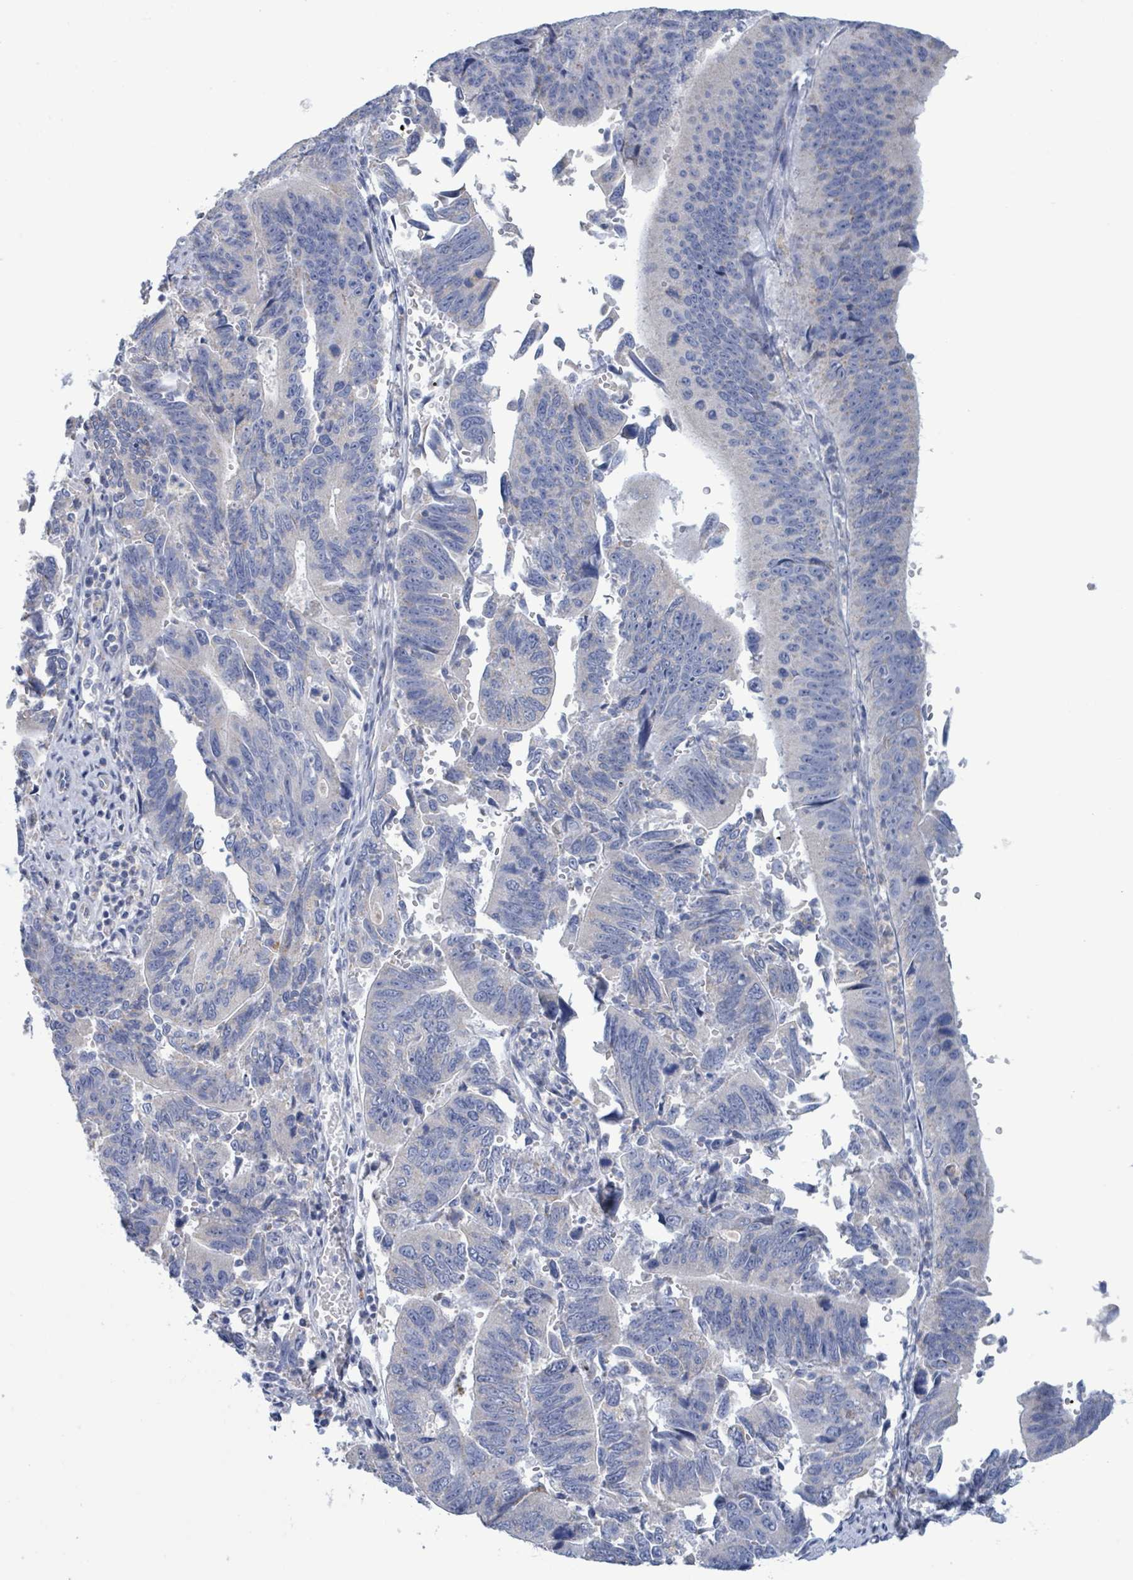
{"staining": {"intensity": "negative", "quantity": "none", "location": "none"}, "tissue": "stomach cancer", "cell_type": "Tumor cells", "image_type": "cancer", "snomed": [{"axis": "morphology", "description": "Adenocarcinoma, NOS"}, {"axis": "topography", "description": "Stomach"}], "caption": "Tumor cells are negative for protein expression in human adenocarcinoma (stomach).", "gene": "AKR1C4", "patient": {"sex": "male", "age": 59}}